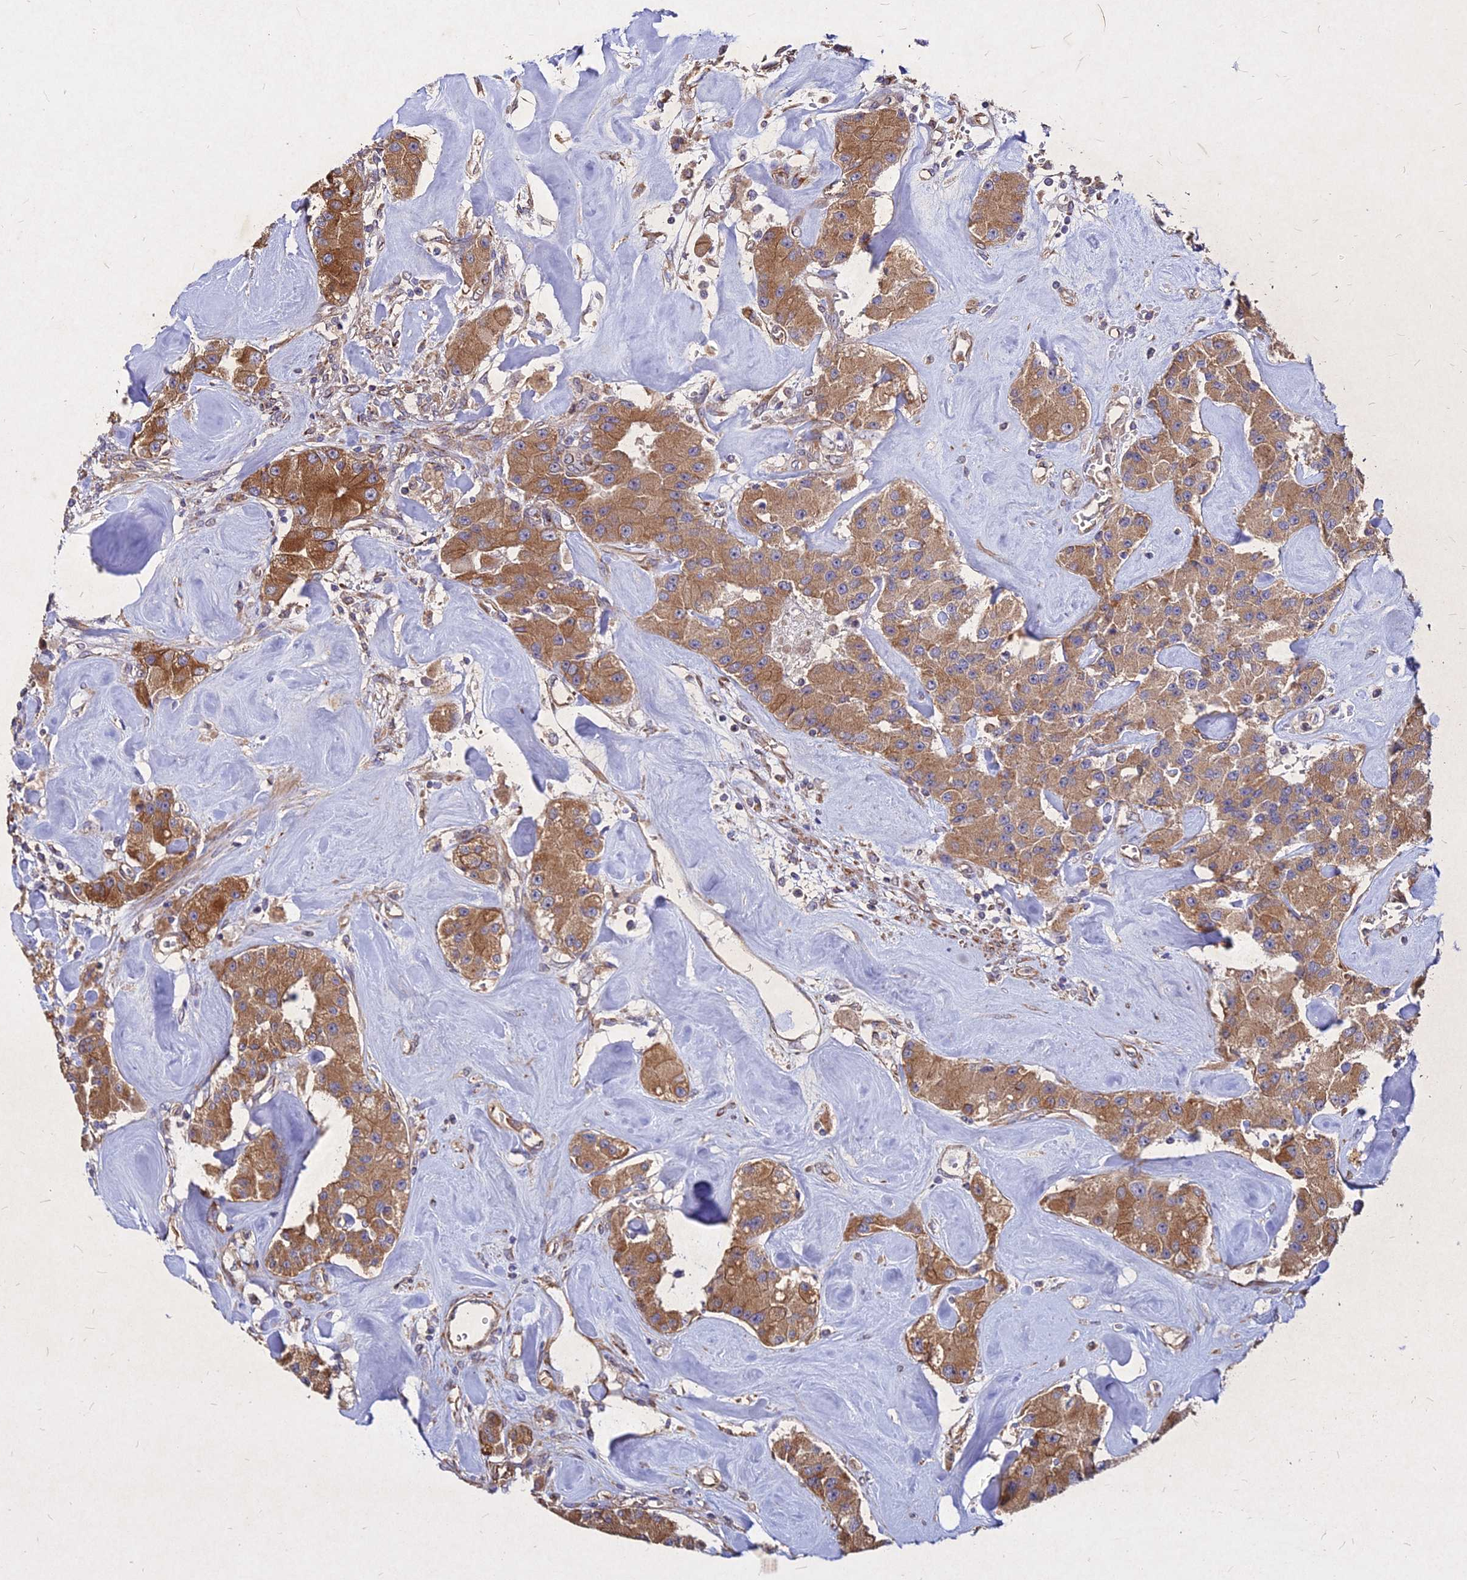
{"staining": {"intensity": "moderate", "quantity": ">75%", "location": "cytoplasmic/membranous"}, "tissue": "carcinoid", "cell_type": "Tumor cells", "image_type": "cancer", "snomed": [{"axis": "morphology", "description": "Carcinoid, malignant, NOS"}, {"axis": "topography", "description": "Pancreas"}], "caption": "A micrograph showing moderate cytoplasmic/membranous positivity in approximately >75% of tumor cells in carcinoid, as visualized by brown immunohistochemical staining.", "gene": "SKA1", "patient": {"sex": "male", "age": 41}}